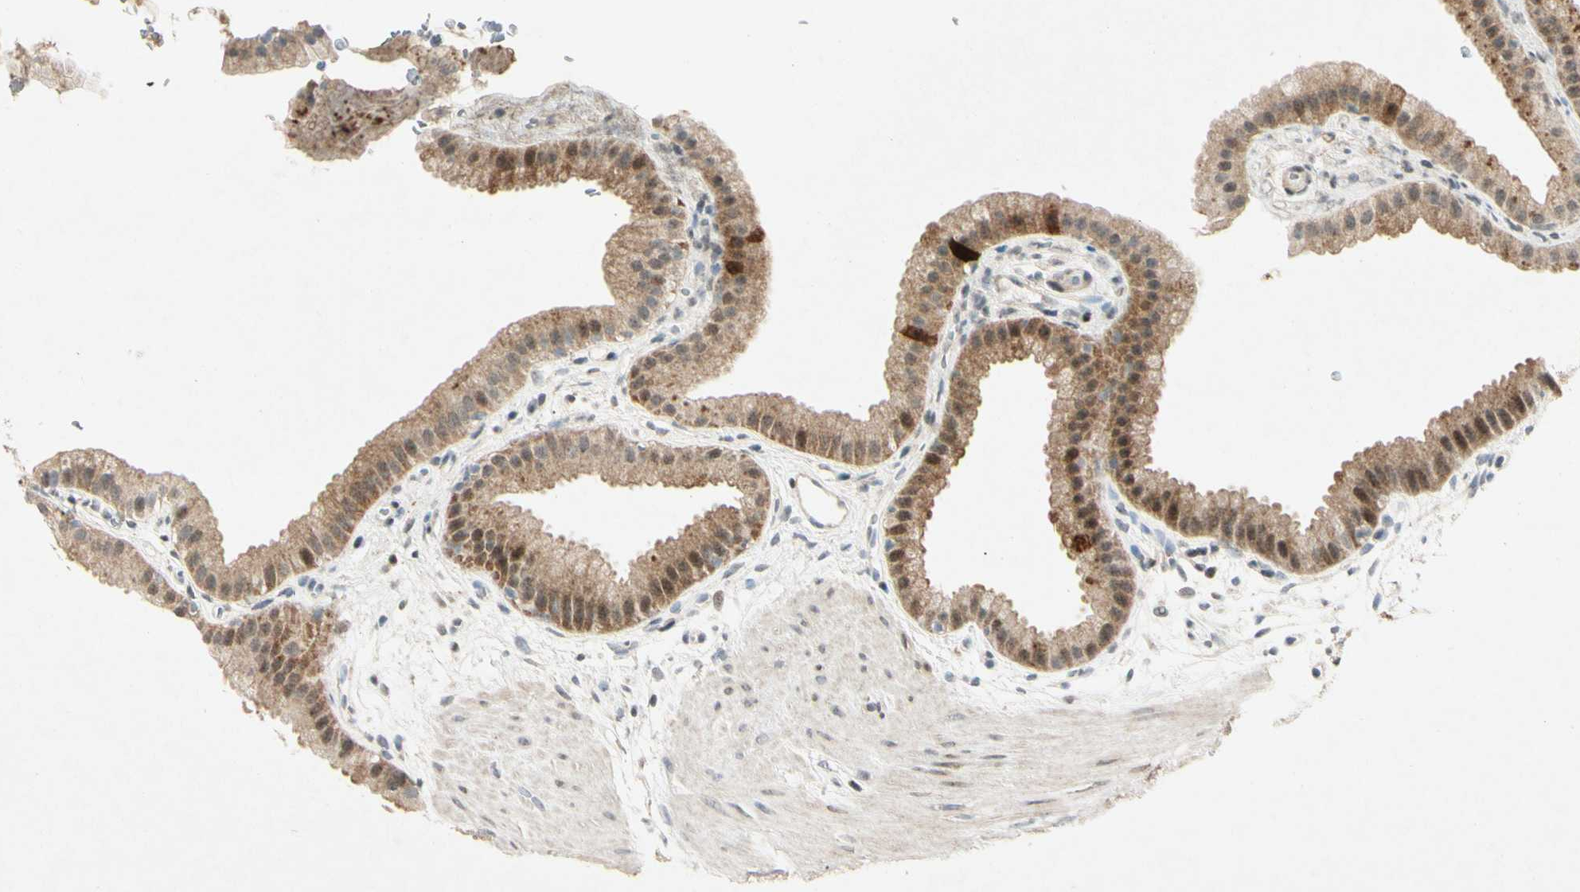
{"staining": {"intensity": "moderate", "quantity": "25%-75%", "location": "cytoplasmic/membranous,nuclear"}, "tissue": "gallbladder", "cell_type": "Glandular cells", "image_type": "normal", "snomed": [{"axis": "morphology", "description": "Normal tissue, NOS"}, {"axis": "topography", "description": "Gallbladder"}], "caption": "Protein expression analysis of unremarkable gallbladder shows moderate cytoplasmic/membranous,nuclear positivity in approximately 25%-75% of glandular cells.", "gene": "HSPA1B", "patient": {"sex": "female", "age": 64}}